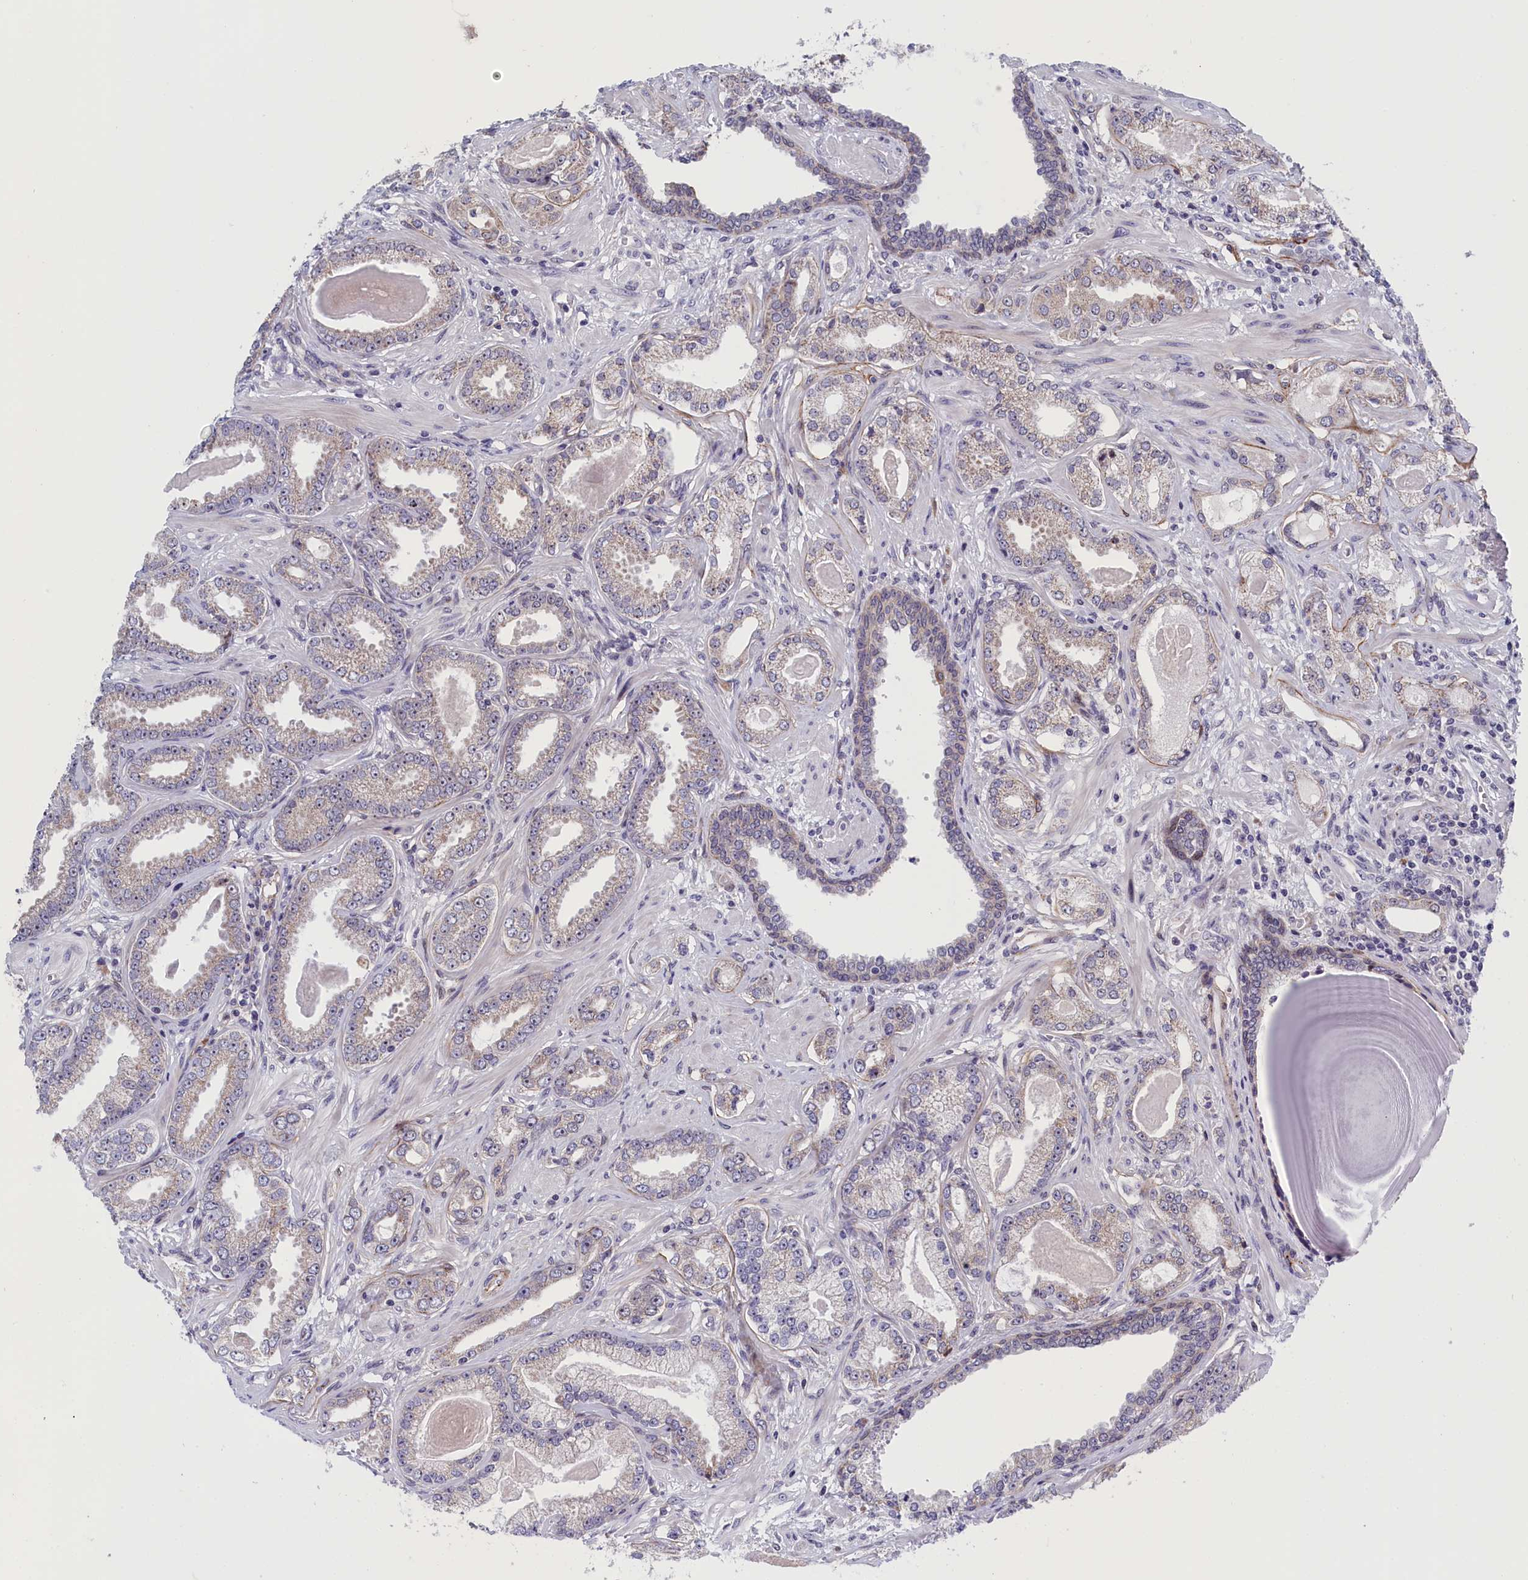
{"staining": {"intensity": "weak", "quantity": "<25%", "location": "nuclear"}, "tissue": "prostate cancer", "cell_type": "Tumor cells", "image_type": "cancer", "snomed": [{"axis": "morphology", "description": "Adenocarcinoma, Low grade"}, {"axis": "topography", "description": "Prostate"}], "caption": "This is an immunohistochemistry image of human prostate low-grade adenocarcinoma. There is no staining in tumor cells.", "gene": "PPAN", "patient": {"sex": "male", "age": 64}}